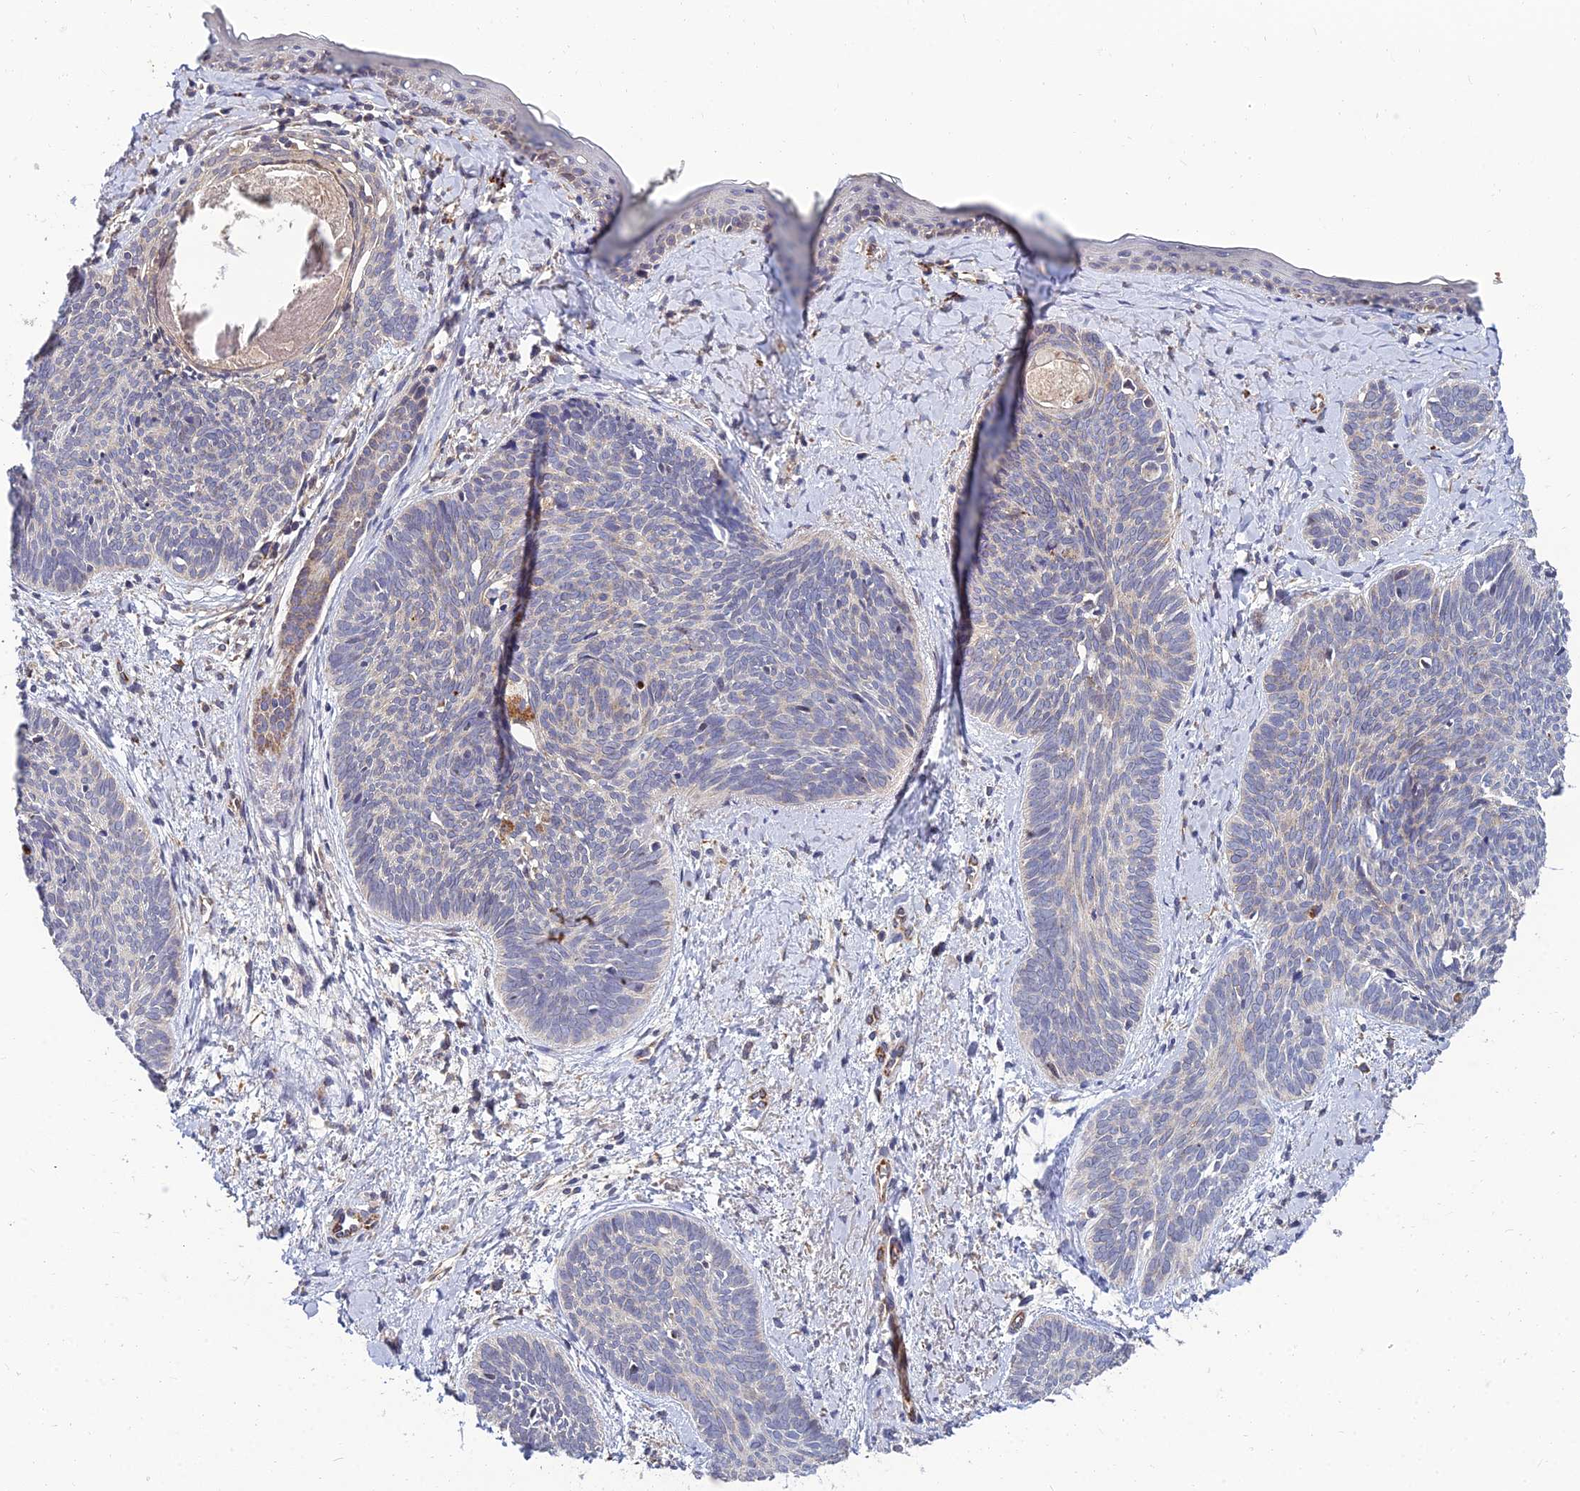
{"staining": {"intensity": "negative", "quantity": "none", "location": "none"}, "tissue": "skin cancer", "cell_type": "Tumor cells", "image_type": "cancer", "snomed": [{"axis": "morphology", "description": "Basal cell carcinoma"}, {"axis": "topography", "description": "Skin"}], "caption": "Immunohistochemical staining of skin basal cell carcinoma demonstrates no significant positivity in tumor cells.", "gene": "NPY", "patient": {"sex": "female", "age": 81}}